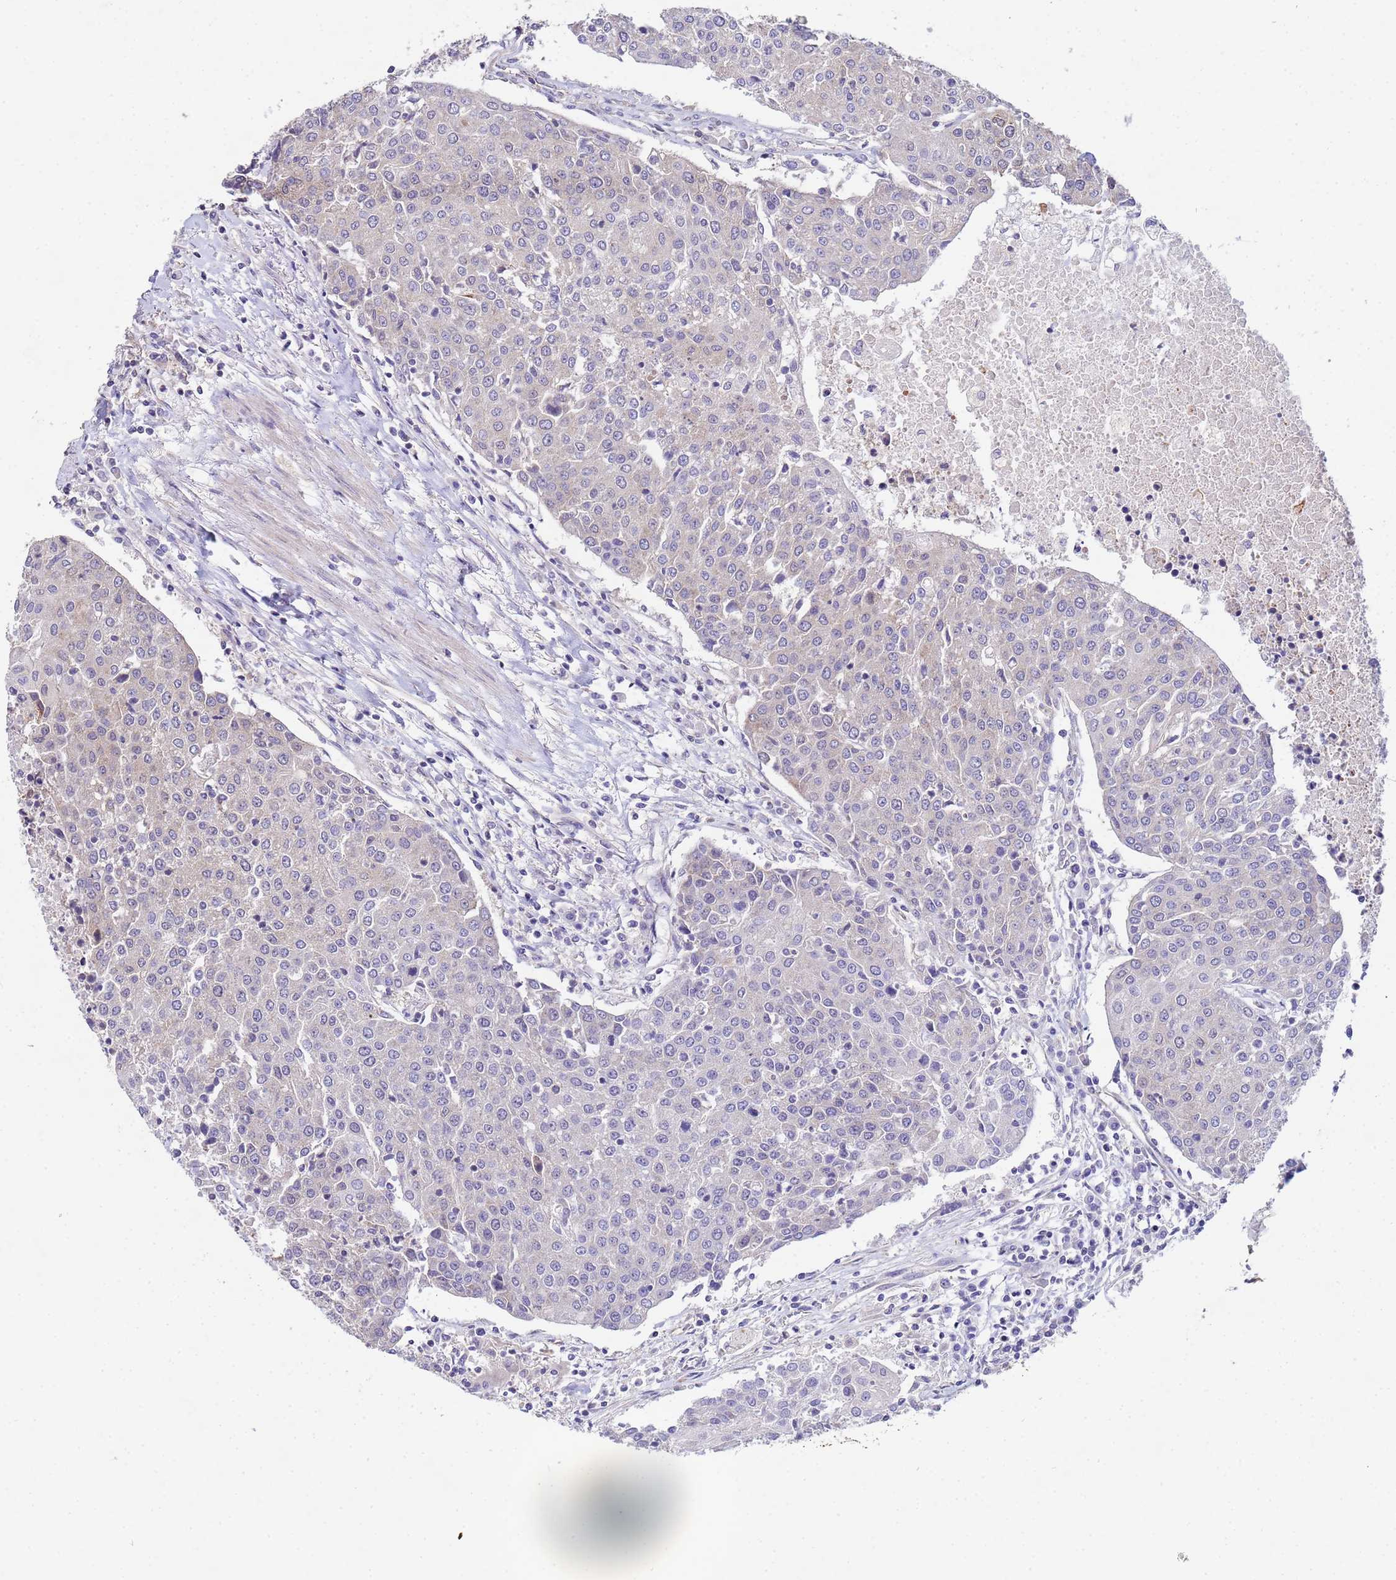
{"staining": {"intensity": "negative", "quantity": "none", "location": "none"}, "tissue": "urothelial cancer", "cell_type": "Tumor cells", "image_type": "cancer", "snomed": [{"axis": "morphology", "description": "Urothelial carcinoma, High grade"}, {"axis": "topography", "description": "Urinary bladder"}], "caption": "High power microscopy histopathology image of an immunohistochemistry histopathology image of urothelial carcinoma (high-grade), revealing no significant expression in tumor cells.", "gene": "CDC34", "patient": {"sex": "female", "age": 85}}